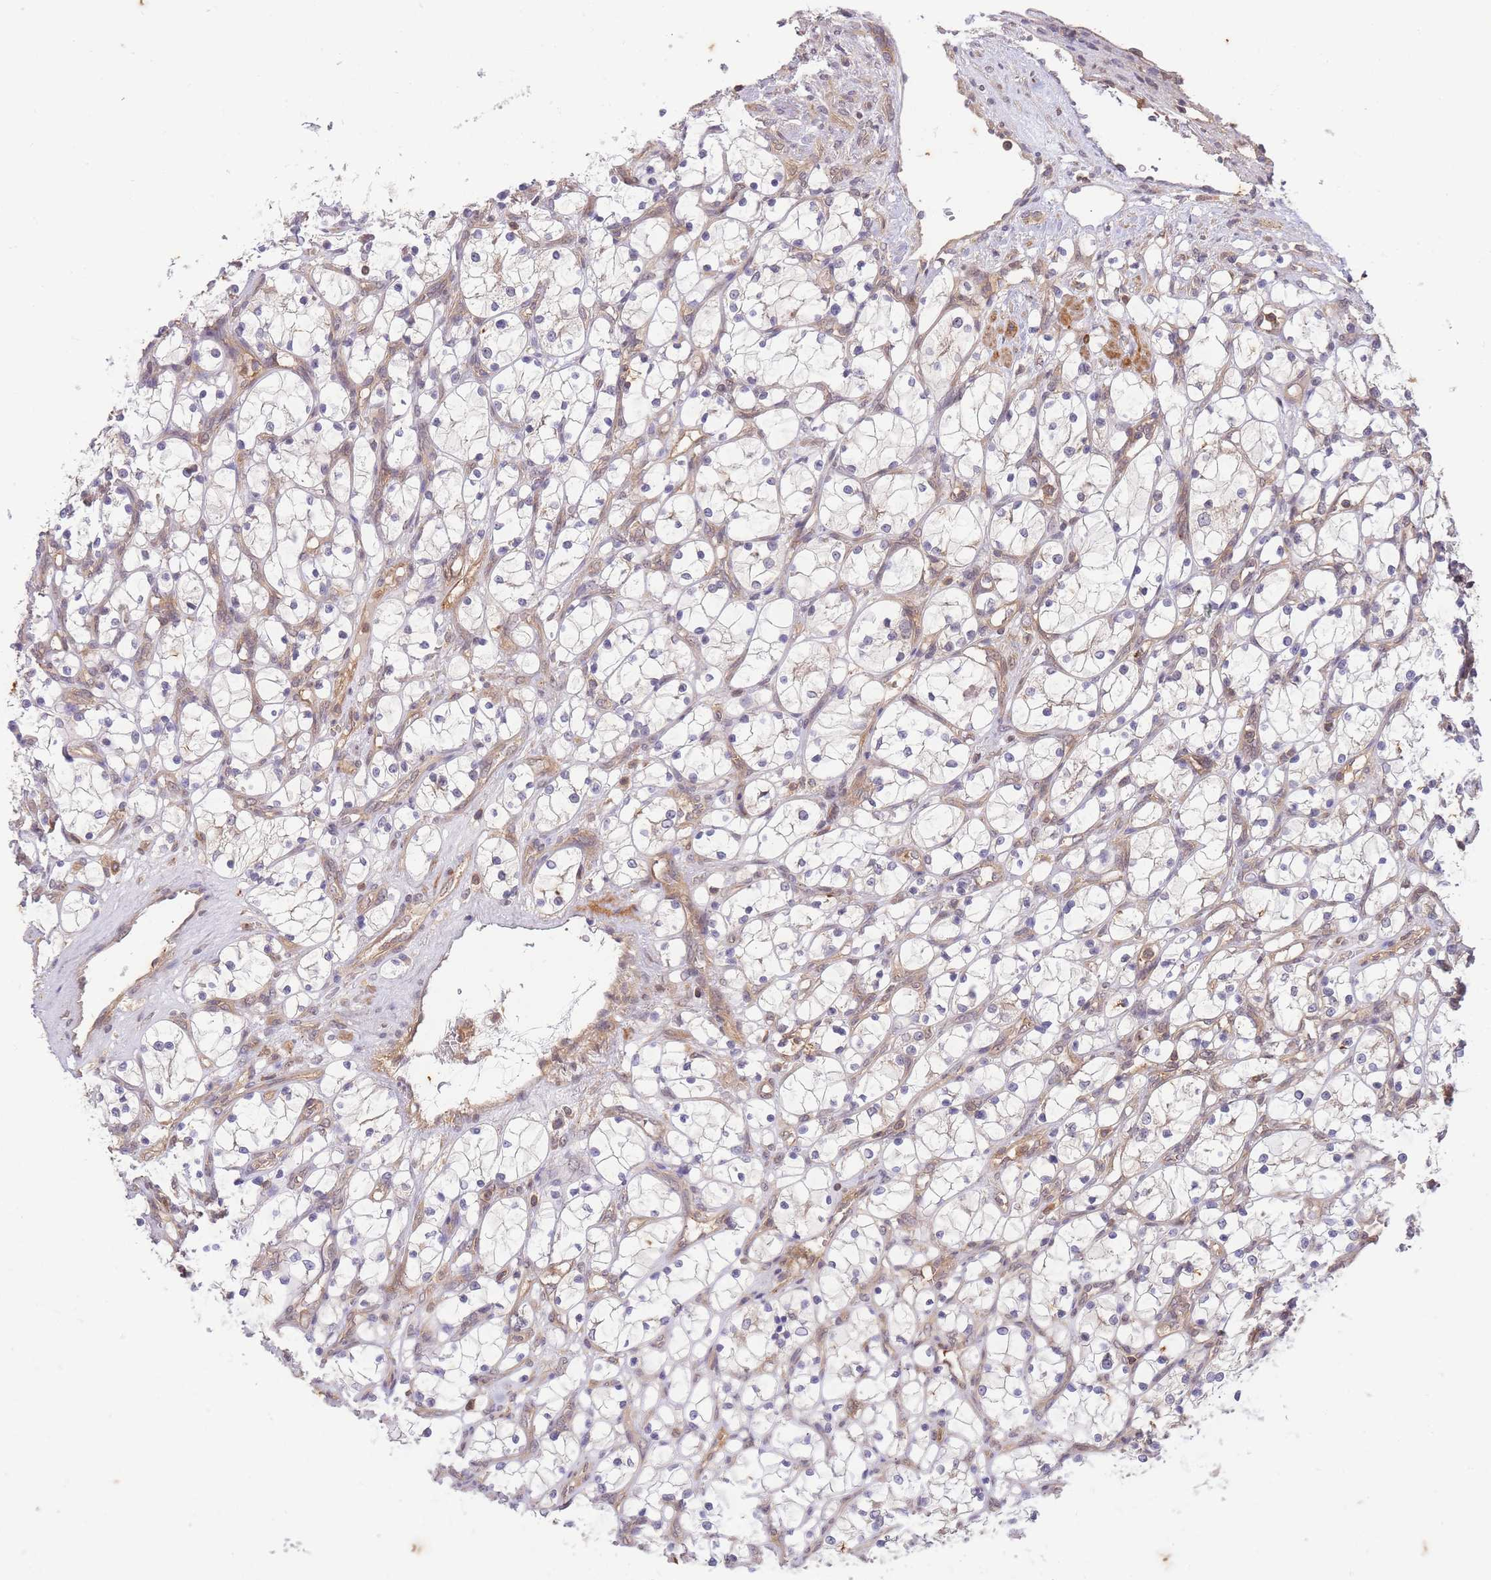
{"staining": {"intensity": "negative", "quantity": "none", "location": "none"}, "tissue": "renal cancer", "cell_type": "Tumor cells", "image_type": "cancer", "snomed": [{"axis": "morphology", "description": "Adenocarcinoma, NOS"}, {"axis": "topography", "description": "Kidney"}], "caption": "A micrograph of adenocarcinoma (renal) stained for a protein demonstrates no brown staining in tumor cells. (Brightfield microscopy of DAB (3,3'-diaminobenzidine) IHC at high magnification).", "gene": "ST8SIA4", "patient": {"sex": "female", "age": 69}}